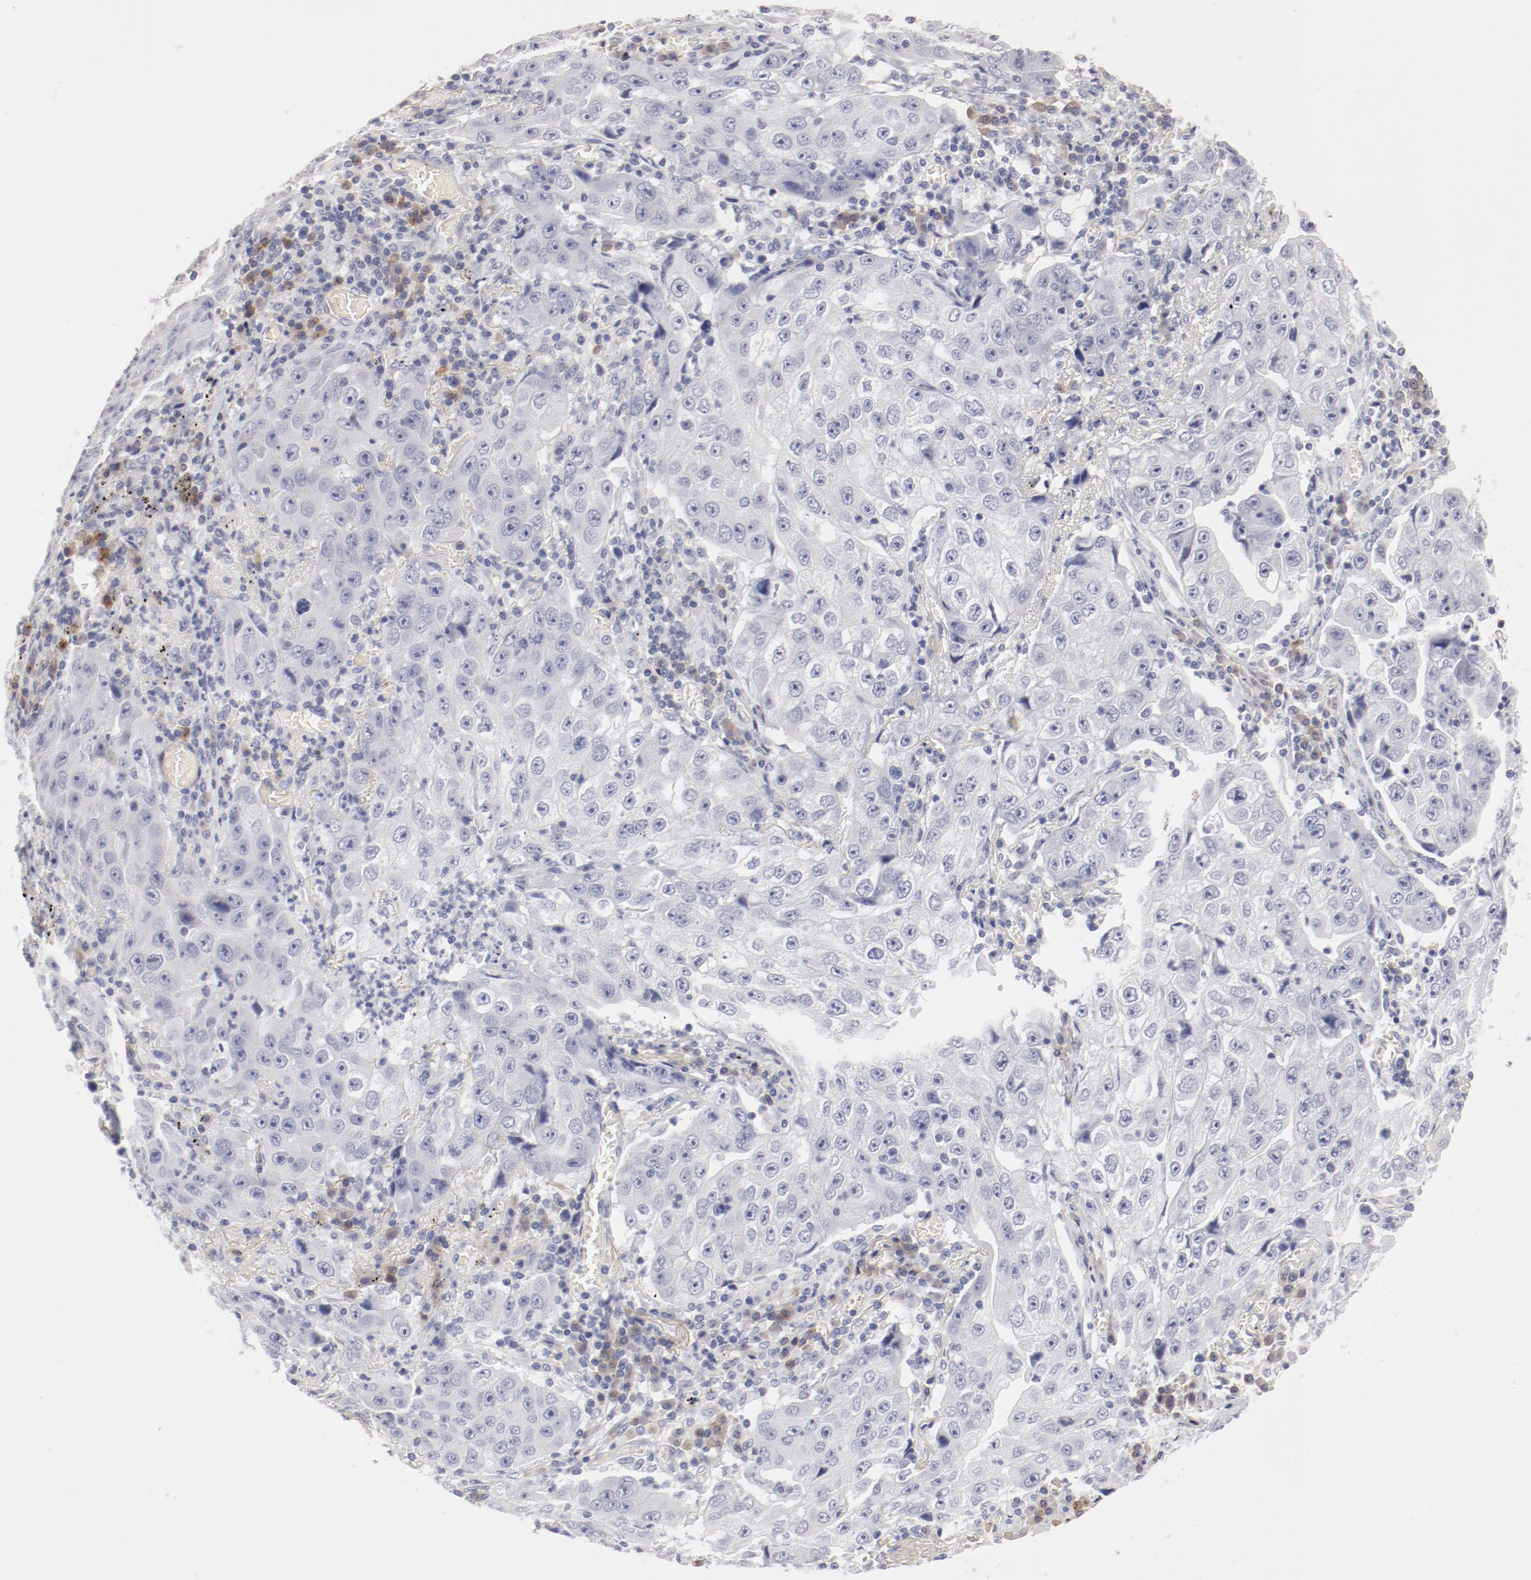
{"staining": {"intensity": "negative", "quantity": "none", "location": "none"}, "tissue": "lung cancer", "cell_type": "Tumor cells", "image_type": "cancer", "snomed": [{"axis": "morphology", "description": "Squamous cell carcinoma, NOS"}, {"axis": "topography", "description": "Lung"}], "caption": "The histopathology image reveals no staining of tumor cells in lung cancer (squamous cell carcinoma).", "gene": "LAX1", "patient": {"sex": "male", "age": 64}}